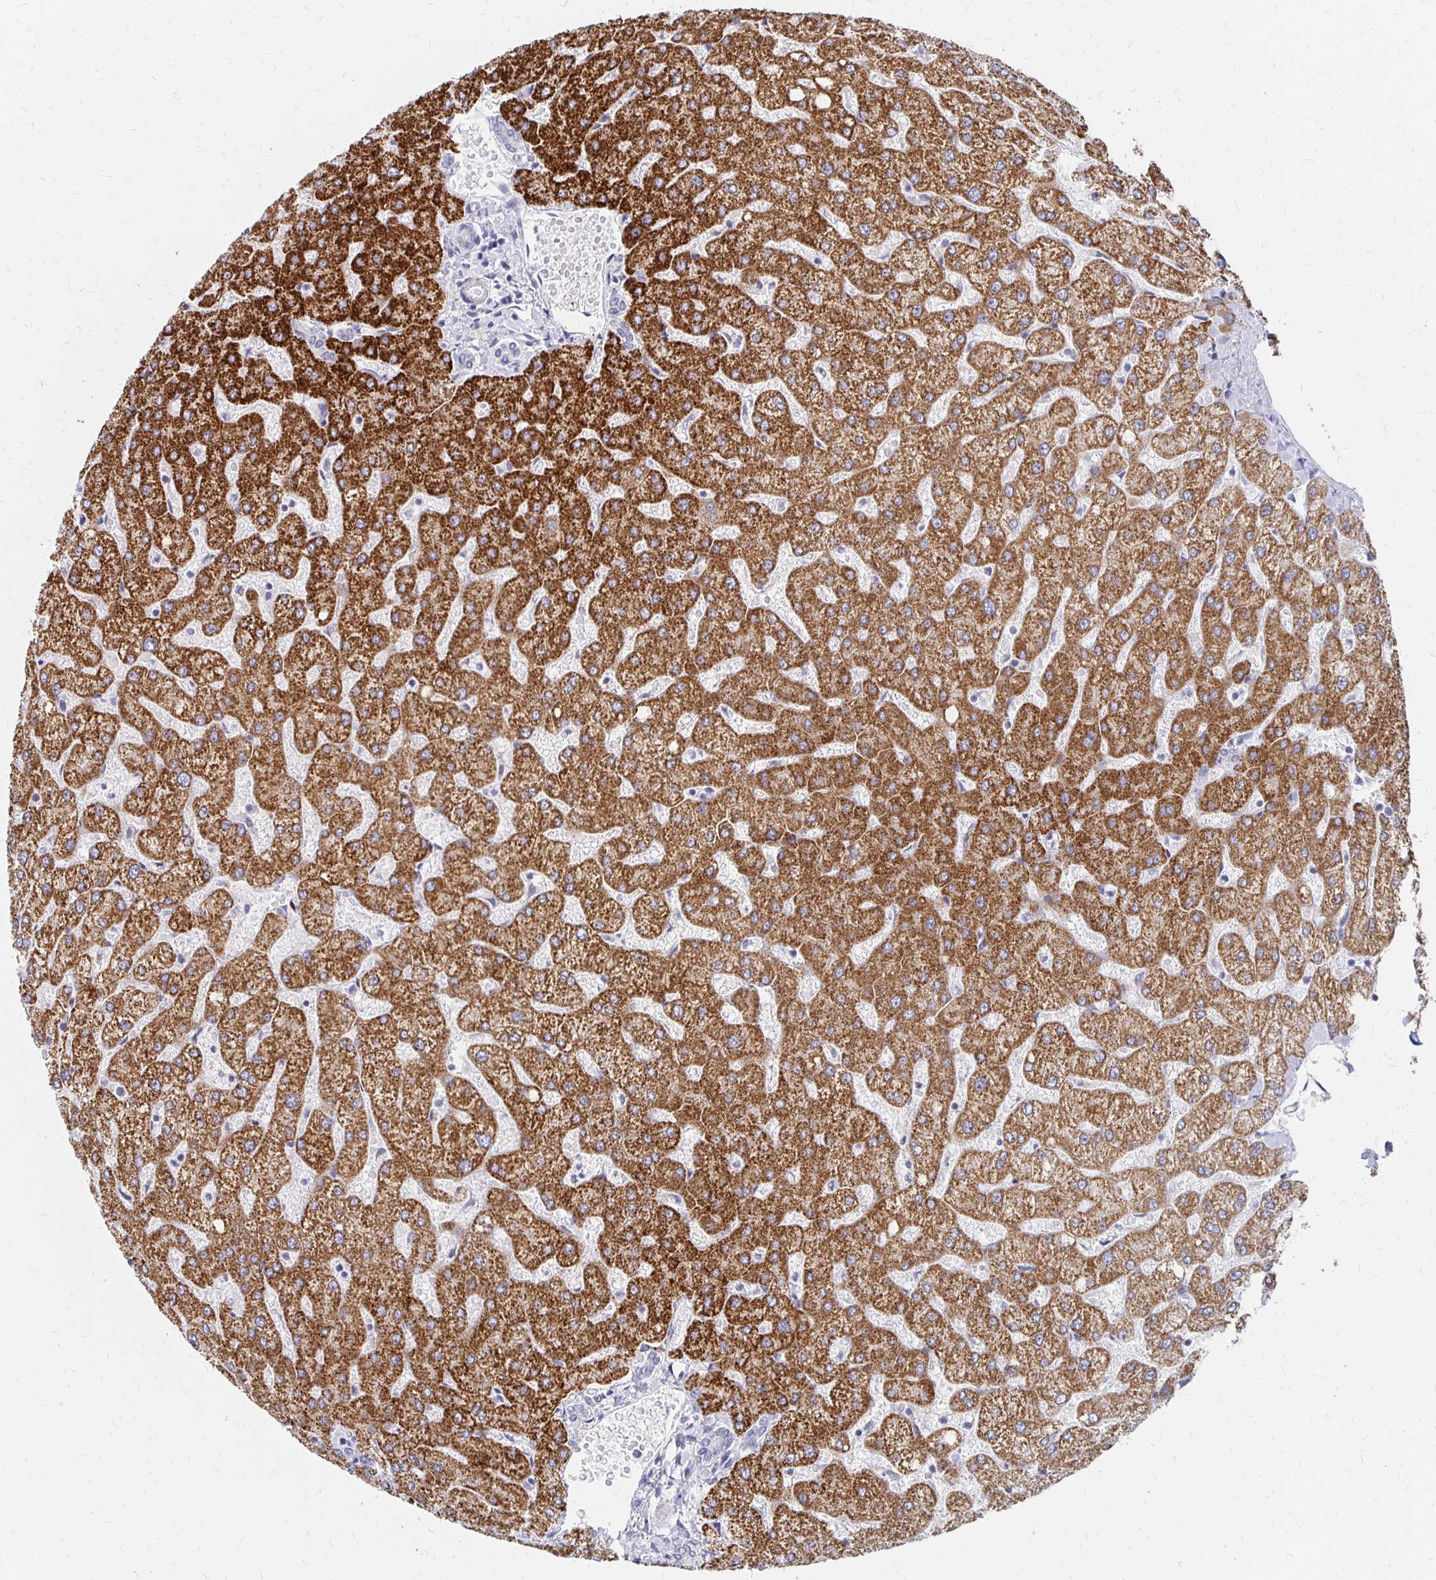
{"staining": {"intensity": "negative", "quantity": "none", "location": "none"}, "tissue": "liver", "cell_type": "Cholangiocytes", "image_type": "normal", "snomed": [{"axis": "morphology", "description": "Normal tissue, NOS"}, {"axis": "topography", "description": "Liver"}], "caption": "DAB immunohistochemical staining of benign liver displays no significant positivity in cholangiocytes. (Stains: DAB immunohistochemistry with hematoxylin counter stain, Microscopy: brightfield microscopy at high magnification).", "gene": "ATOSB", "patient": {"sex": "female", "age": 54}}